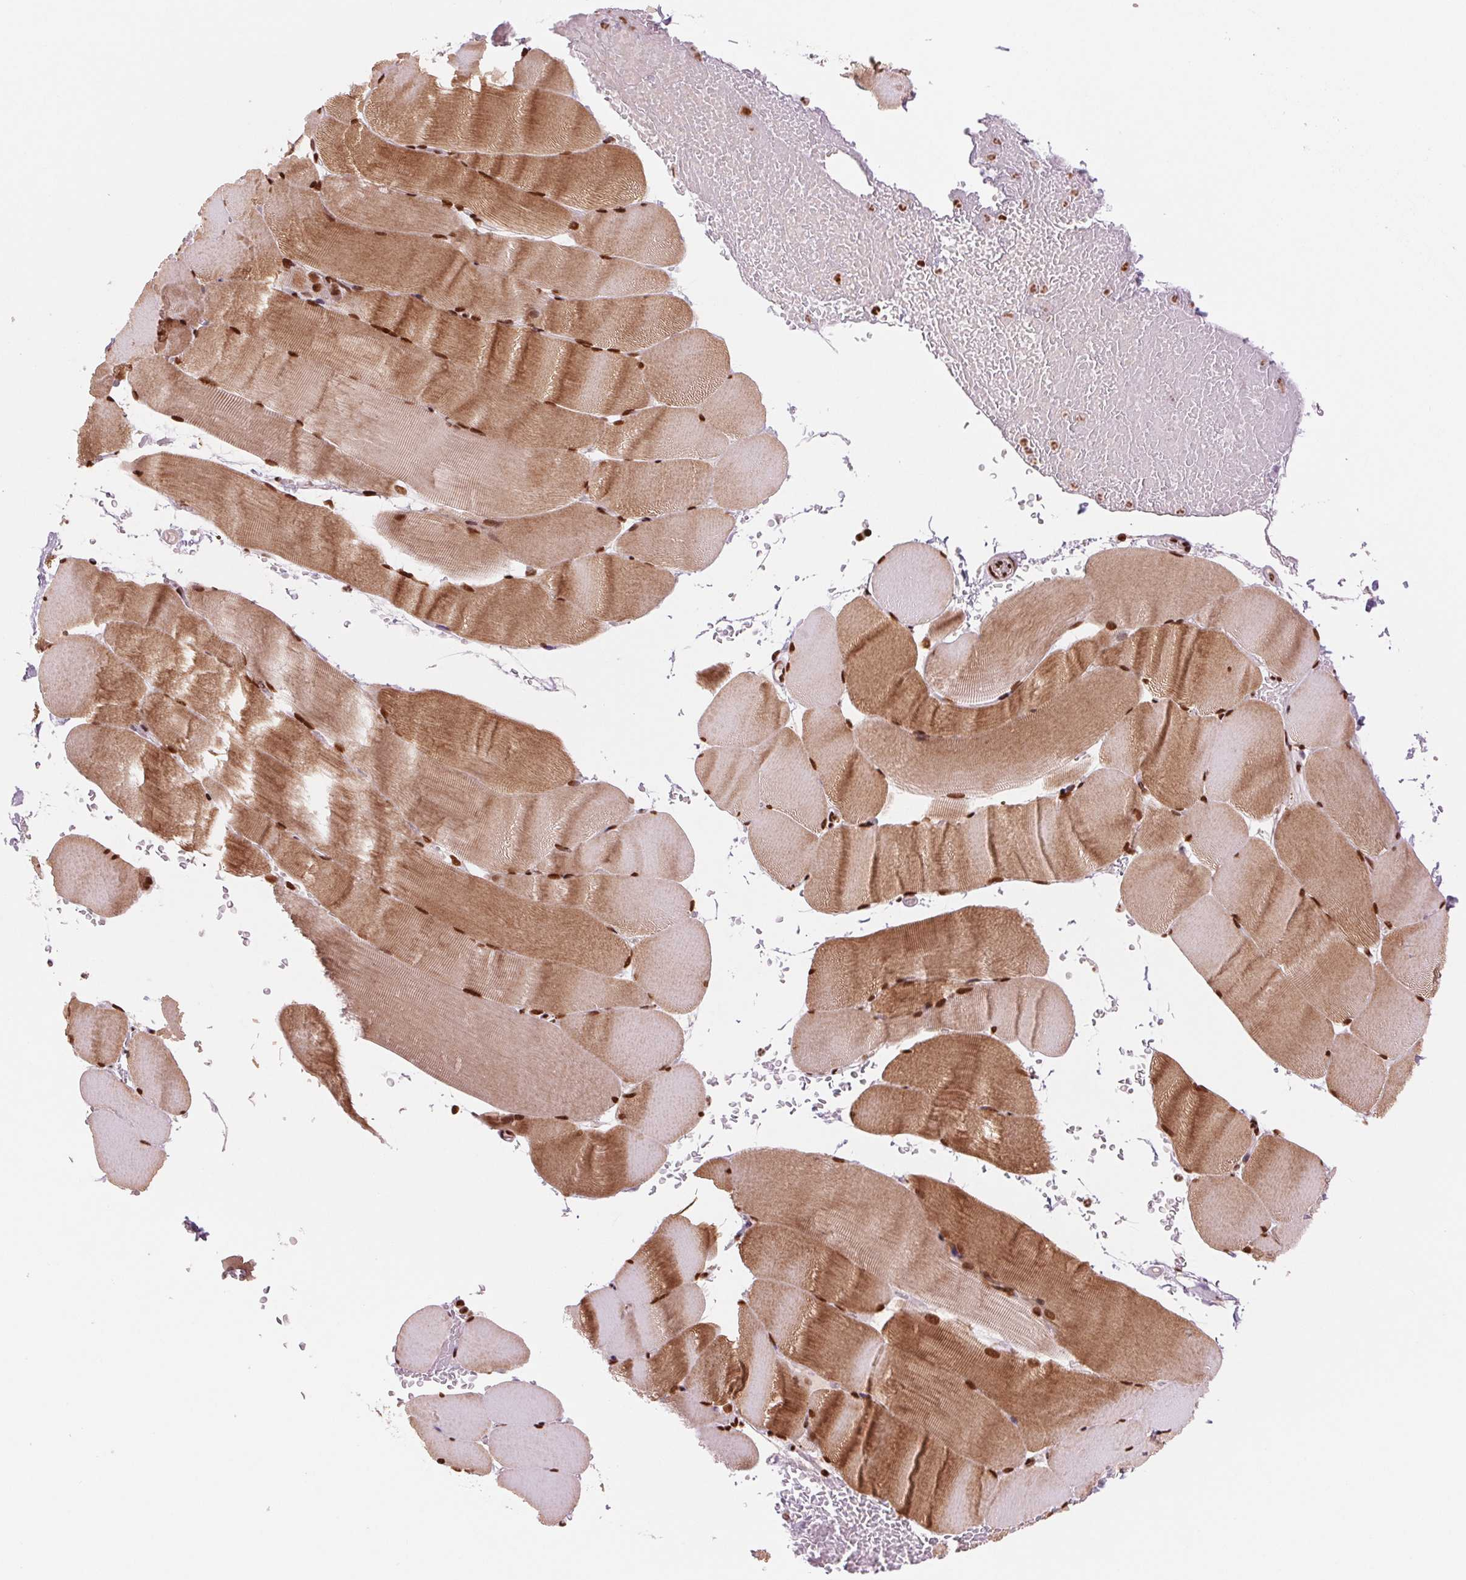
{"staining": {"intensity": "strong", "quantity": ">75%", "location": "cytoplasmic/membranous,nuclear"}, "tissue": "skeletal muscle", "cell_type": "Myocytes", "image_type": "normal", "snomed": [{"axis": "morphology", "description": "Normal tissue, NOS"}, {"axis": "topography", "description": "Skeletal muscle"}], "caption": "Immunohistochemical staining of unremarkable skeletal muscle demonstrates strong cytoplasmic/membranous,nuclear protein positivity in approximately >75% of myocytes.", "gene": "TTLL9", "patient": {"sex": "female", "age": 37}}